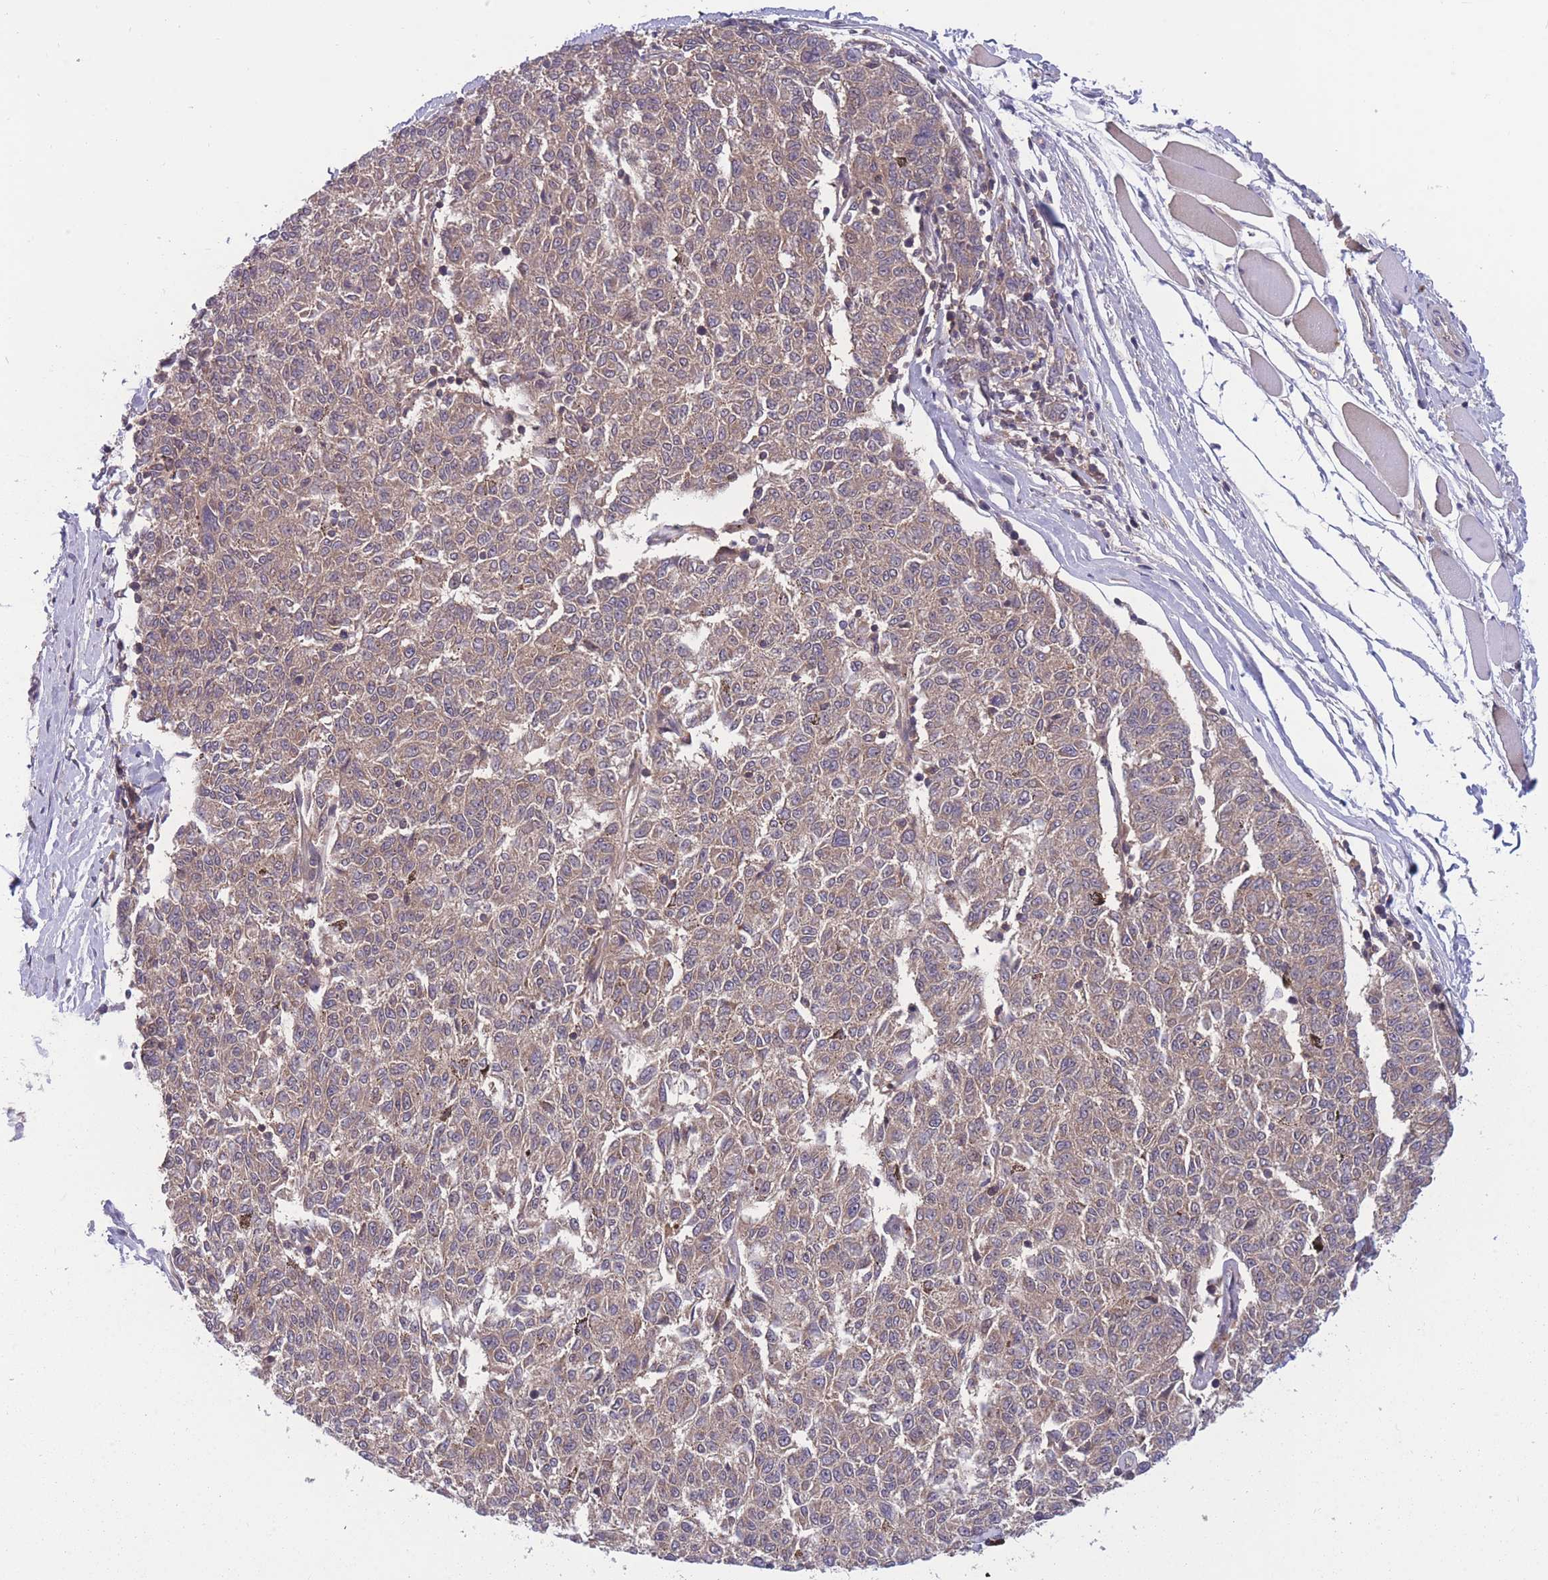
{"staining": {"intensity": "weak", "quantity": ">75%", "location": "cytoplasmic/membranous"}, "tissue": "melanoma", "cell_type": "Tumor cells", "image_type": "cancer", "snomed": [{"axis": "morphology", "description": "Malignant melanoma, NOS"}, {"axis": "topography", "description": "Skin"}], "caption": "Immunohistochemical staining of human melanoma reveals low levels of weak cytoplasmic/membranous protein positivity in approximately >75% of tumor cells.", "gene": "UBE2N", "patient": {"sex": "female", "age": 72}}